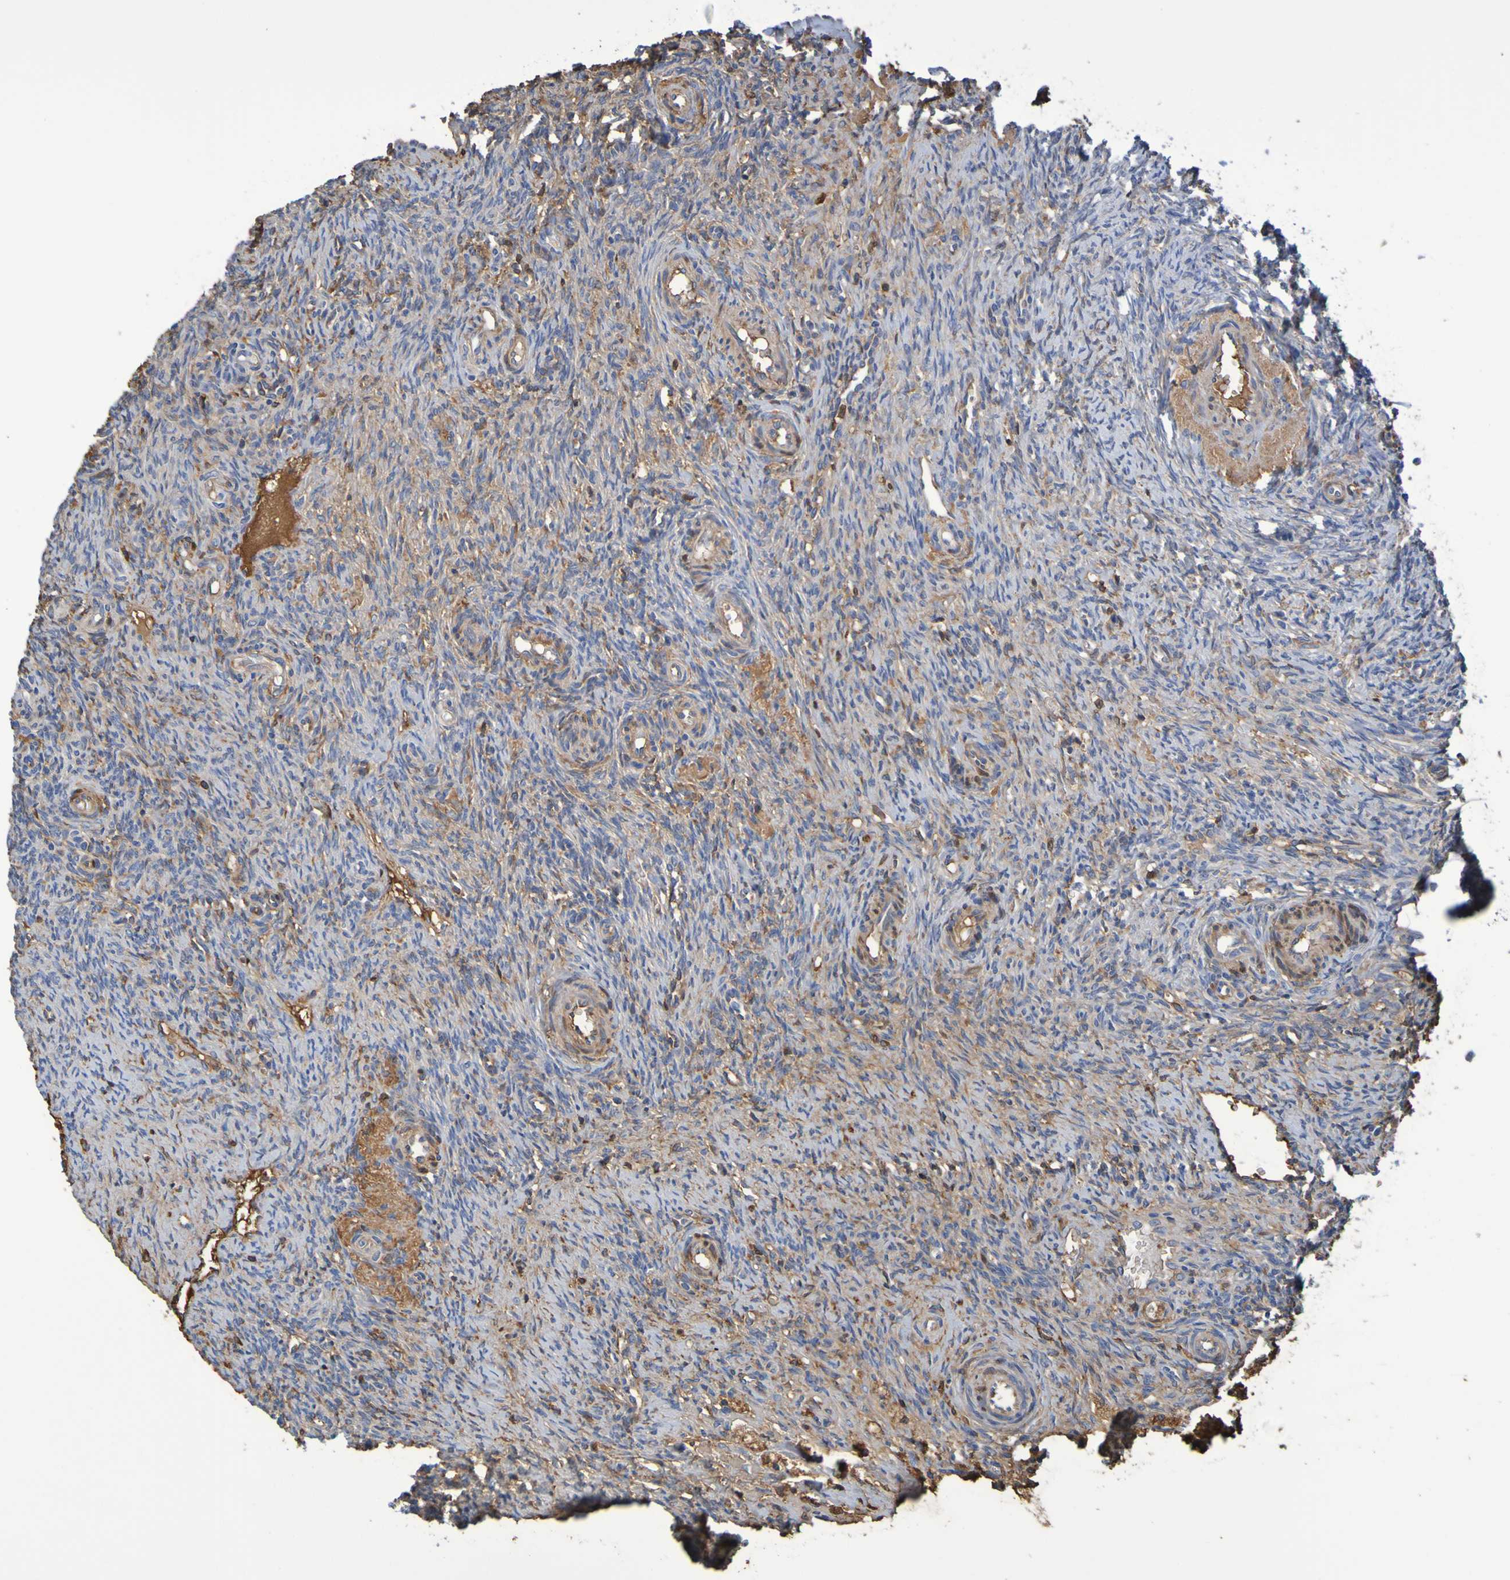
{"staining": {"intensity": "moderate", "quantity": "25%-75%", "location": "cytoplasmic/membranous"}, "tissue": "ovary", "cell_type": "Ovarian stroma cells", "image_type": "normal", "snomed": [{"axis": "morphology", "description": "Normal tissue, NOS"}, {"axis": "topography", "description": "Ovary"}], "caption": "A histopathology image showing moderate cytoplasmic/membranous expression in about 25%-75% of ovarian stroma cells in unremarkable ovary, as visualized by brown immunohistochemical staining.", "gene": "GAB3", "patient": {"sex": "female", "age": 41}}